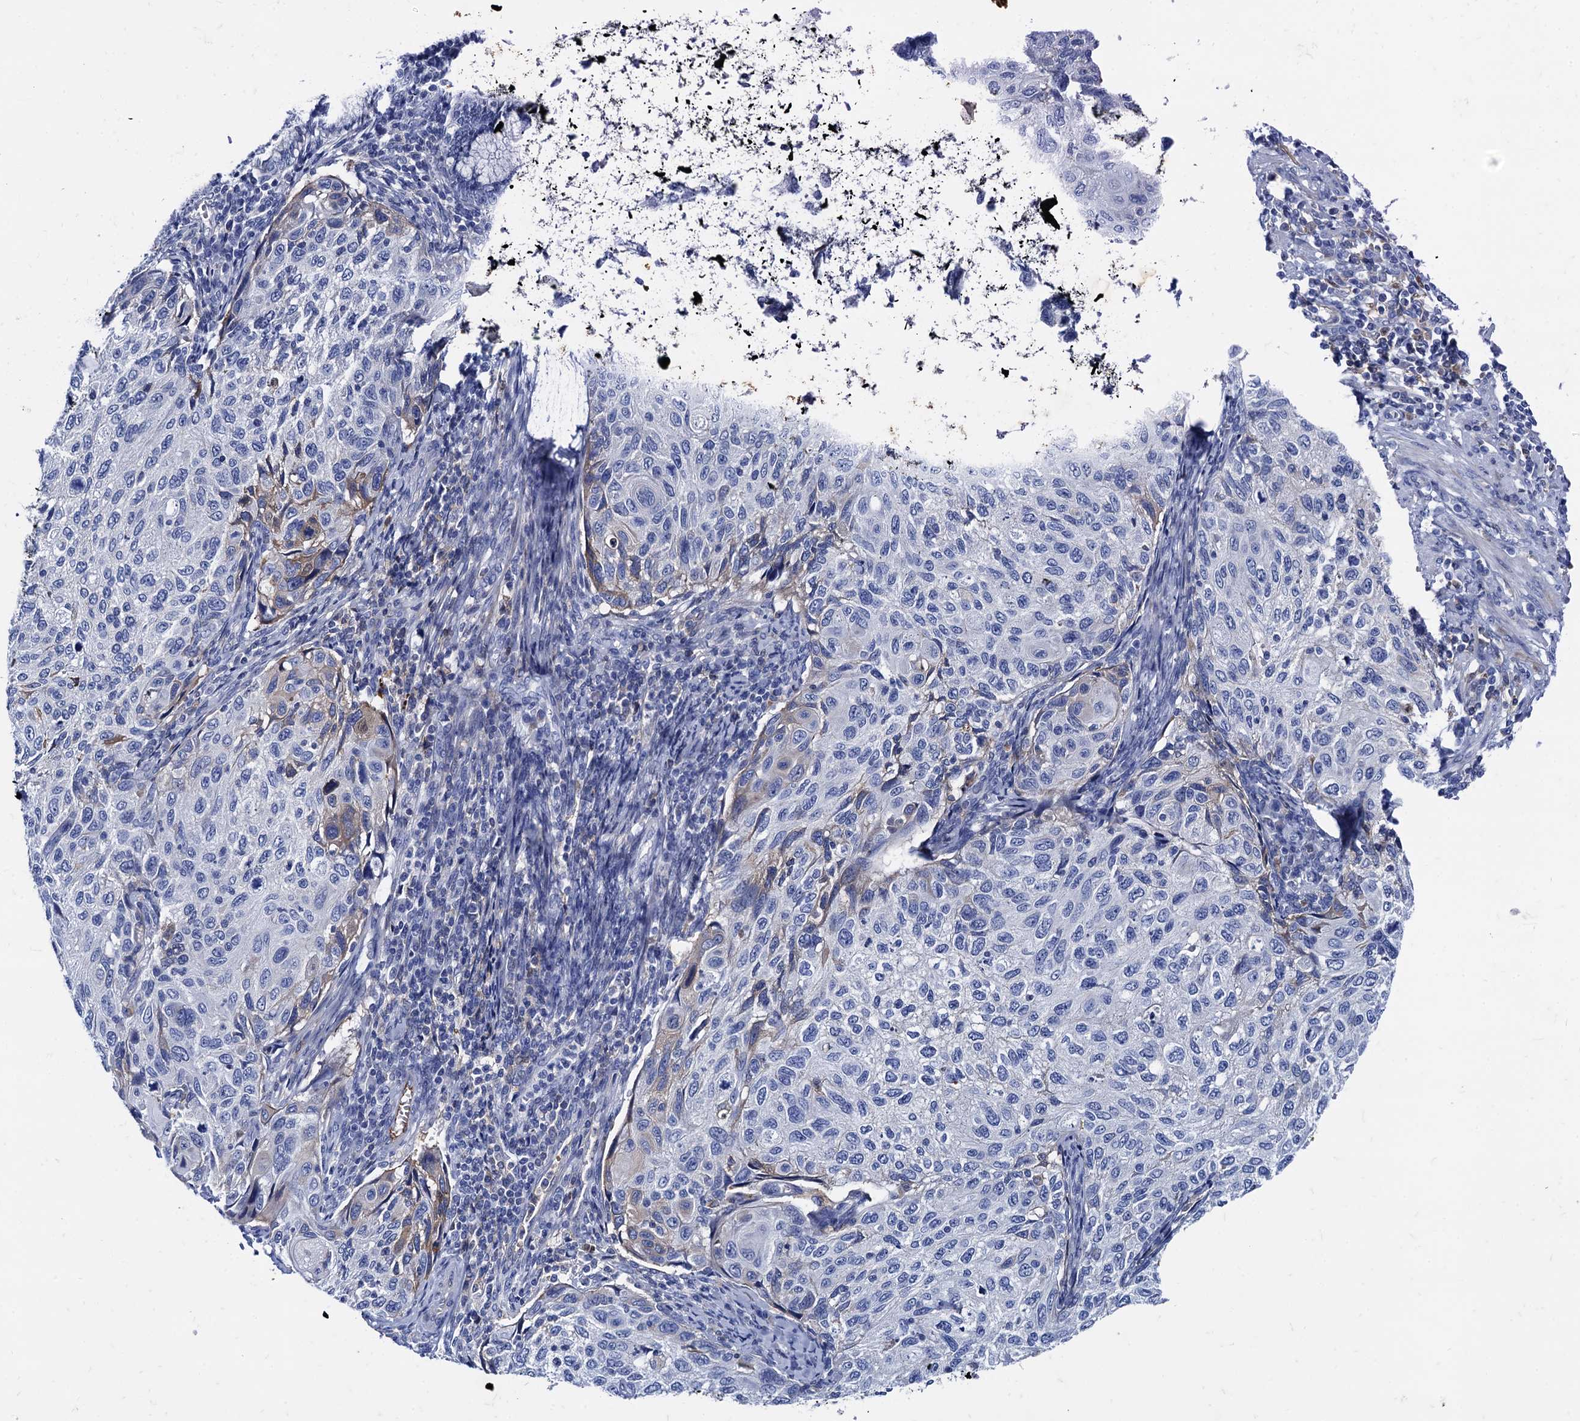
{"staining": {"intensity": "negative", "quantity": "none", "location": "none"}, "tissue": "cervical cancer", "cell_type": "Tumor cells", "image_type": "cancer", "snomed": [{"axis": "morphology", "description": "Squamous cell carcinoma, NOS"}, {"axis": "topography", "description": "Cervix"}], "caption": "Immunohistochemistry of human cervical cancer (squamous cell carcinoma) shows no staining in tumor cells. Brightfield microscopy of immunohistochemistry stained with DAB (3,3'-diaminobenzidine) (brown) and hematoxylin (blue), captured at high magnification.", "gene": "TMEM72", "patient": {"sex": "female", "age": 70}}